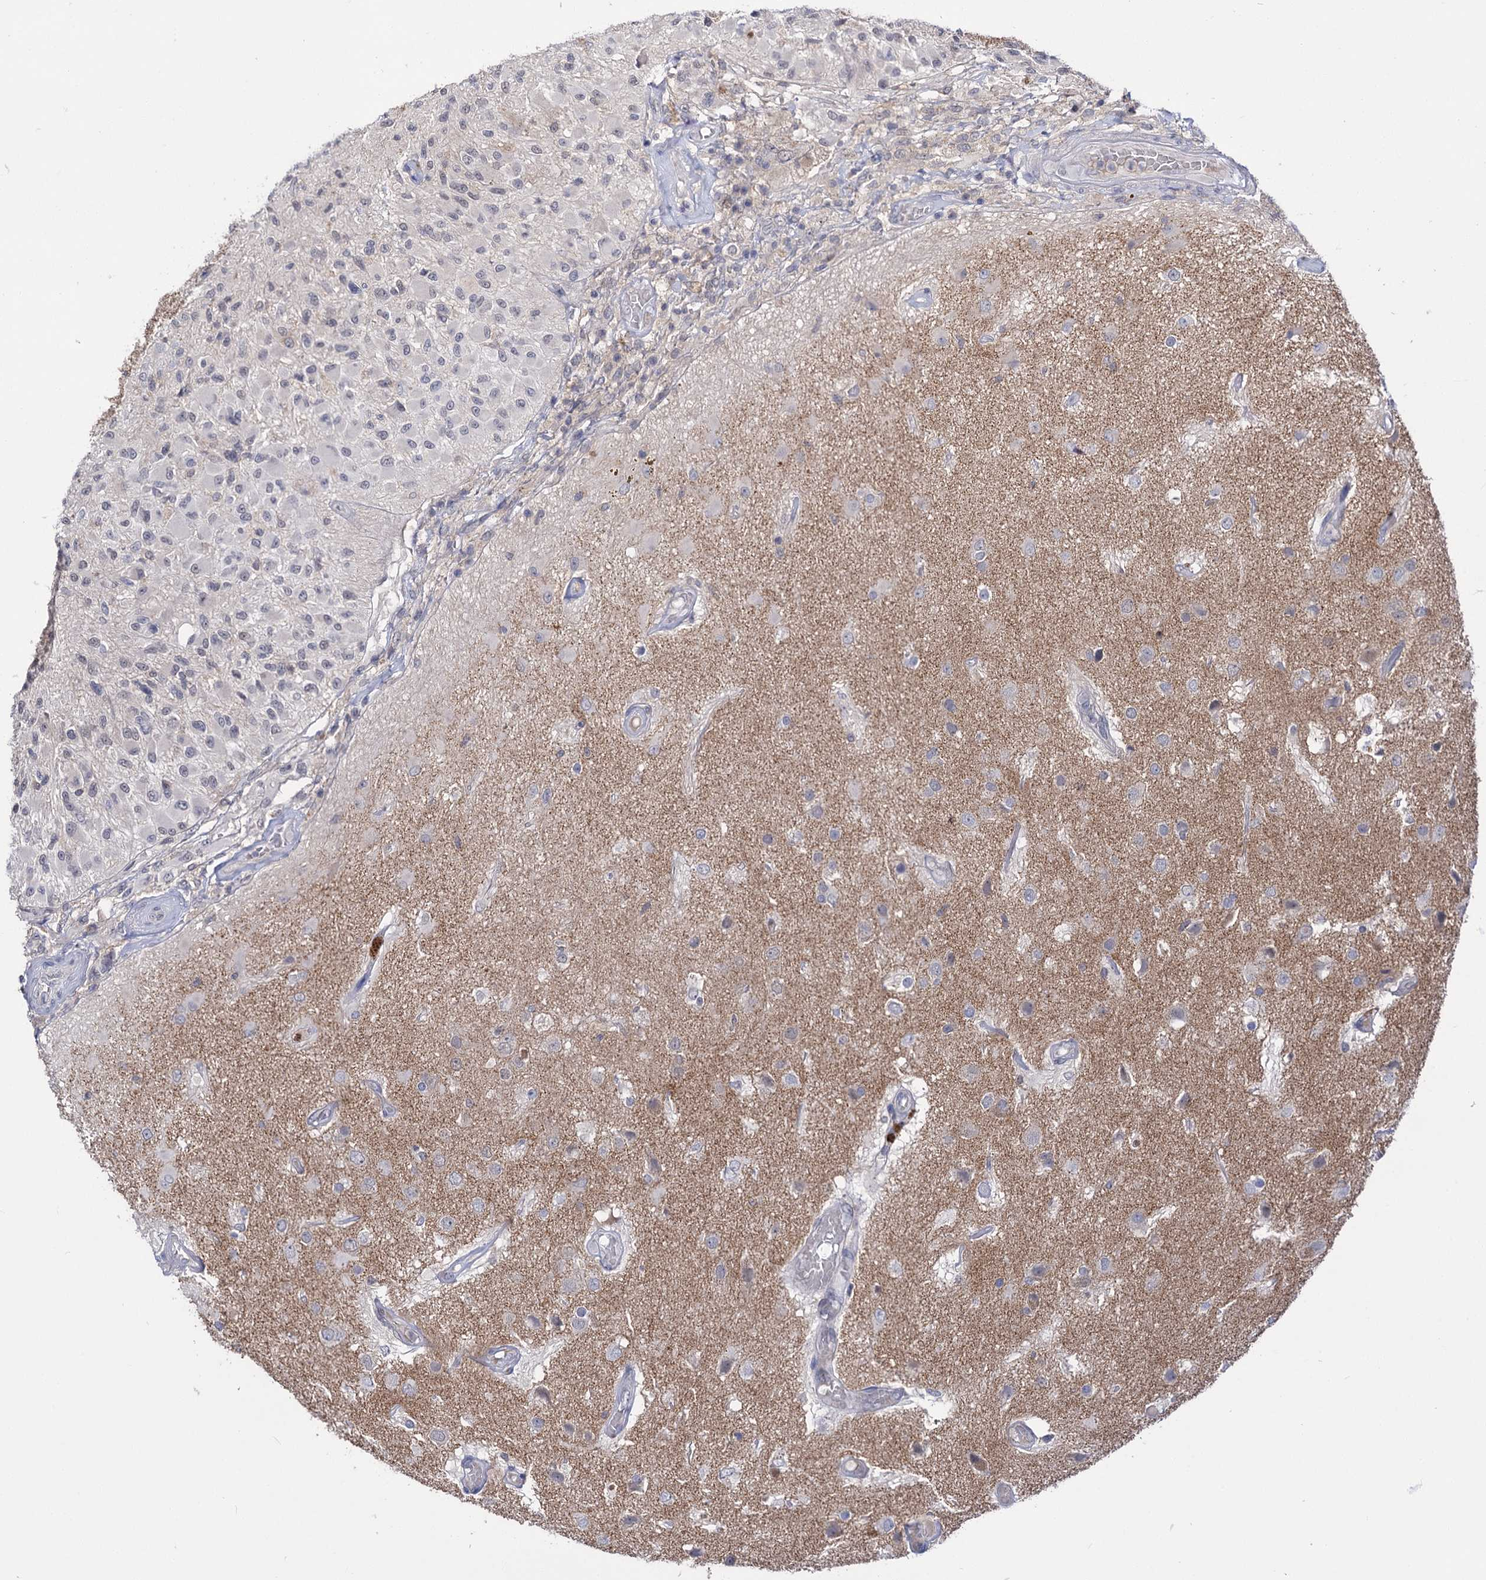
{"staining": {"intensity": "negative", "quantity": "none", "location": "none"}, "tissue": "glioma", "cell_type": "Tumor cells", "image_type": "cancer", "snomed": [{"axis": "morphology", "description": "Glioma, malignant, High grade"}, {"axis": "morphology", "description": "Glioblastoma, NOS"}, {"axis": "topography", "description": "Brain"}], "caption": "An immunohistochemistry photomicrograph of glioblastoma is shown. There is no staining in tumor cells of glioblastoma.", "gene": "NEK10", "patient": {"sex": "male", "age": 60}}